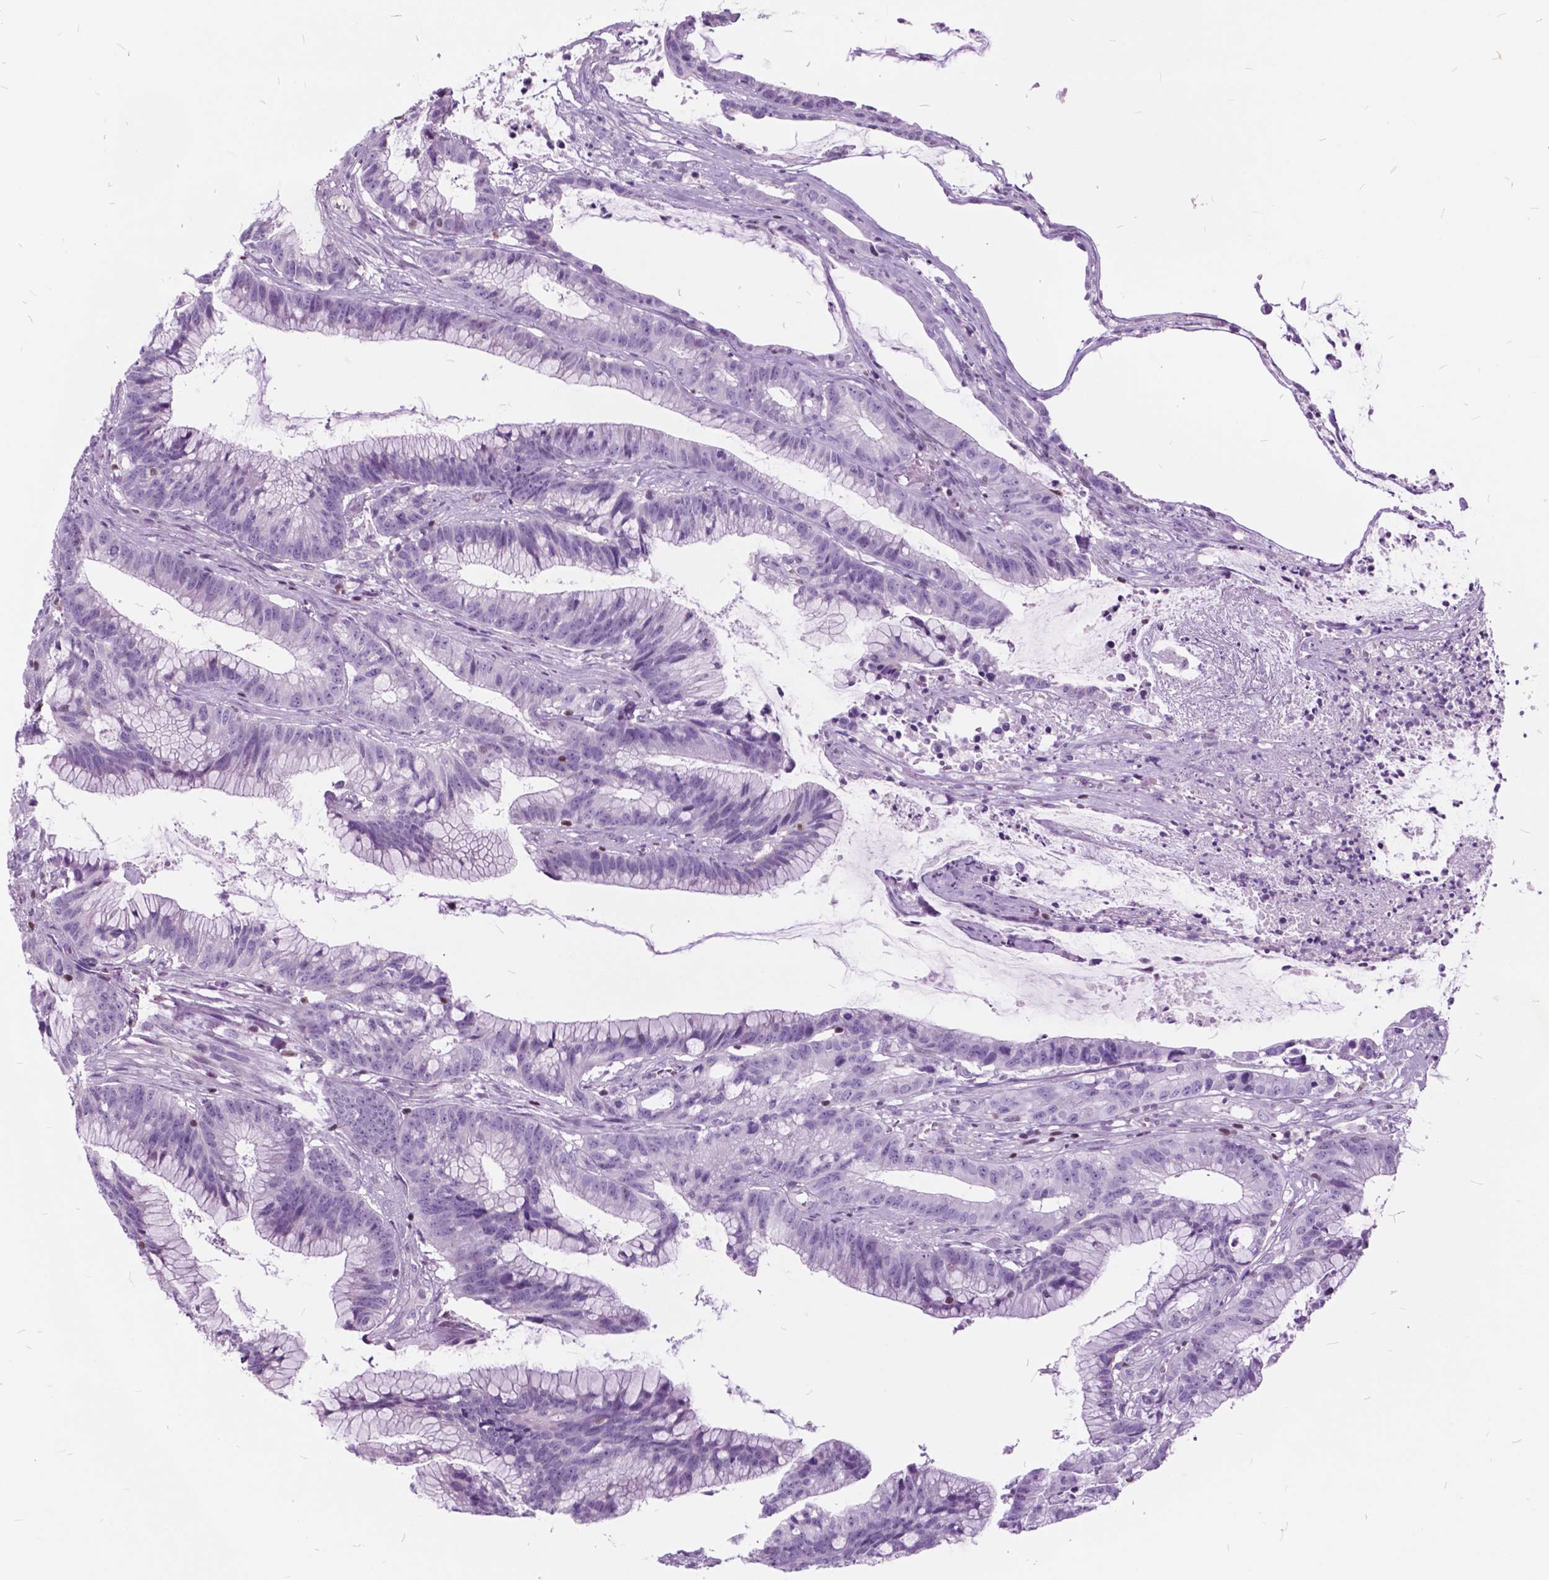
{"staining": {"intensity": "negative", "quantity": "none", "location": "none"}, "tissue": "colorectal cancer", "cell_type": "Tumor cells", "image_type": "cancer", "snomed": [{"axis": "morphology", "description": "Adenocarcinoma, NOS"}, {"axis": "topography", "description": "Colon"}], "caption": "Immunohistochemical staining of human colorectal adenocarcinoma shows no significant staining in tumor cells.", "gene": "SP140", "patient": {"sex": "female", "age": 78}}